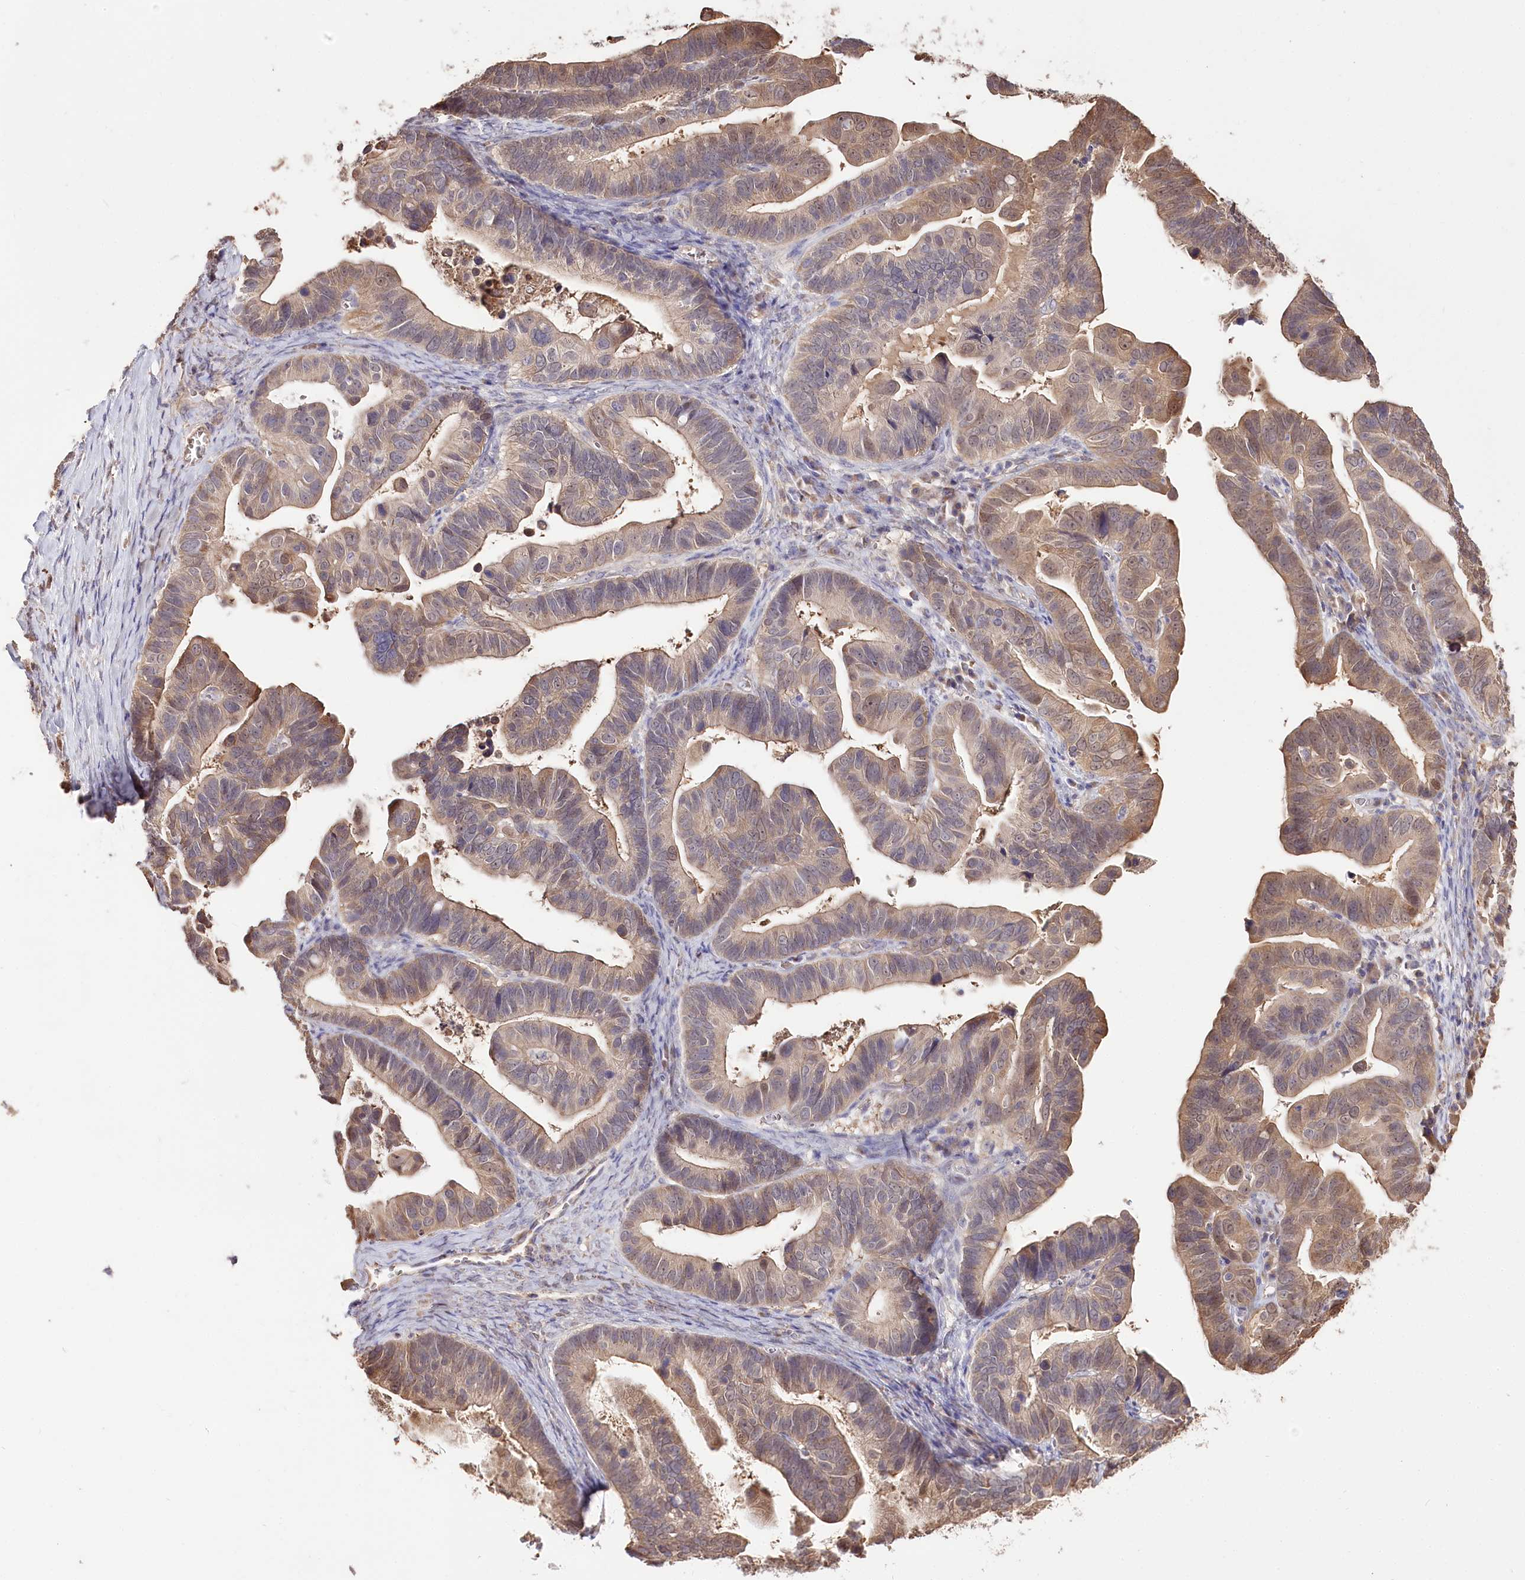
{"staining": {"intensity": "moderate", "quantity": "25%-75%", "location": "cytoplasmic/membranous"}, "tissue": "ovarian cancer", "cell_type": "Tumor cells", "image_type": "cancer", "snomed": [{"axis": "morphology", "description": "Cystadenocarcinoma, serous, NOS"}, {"axis": "topography", "description": "Ovary"}], "caption": "Immunohistochemical staining of human ovarian serous cystadenocarcinoma displays medium levels of moderate cytoplasmic/membranous protein positivity in approximately 25%-75% of tumor cells.", "gene": "R3HDM2", "patient": {"sex": "female", "age": 56}}